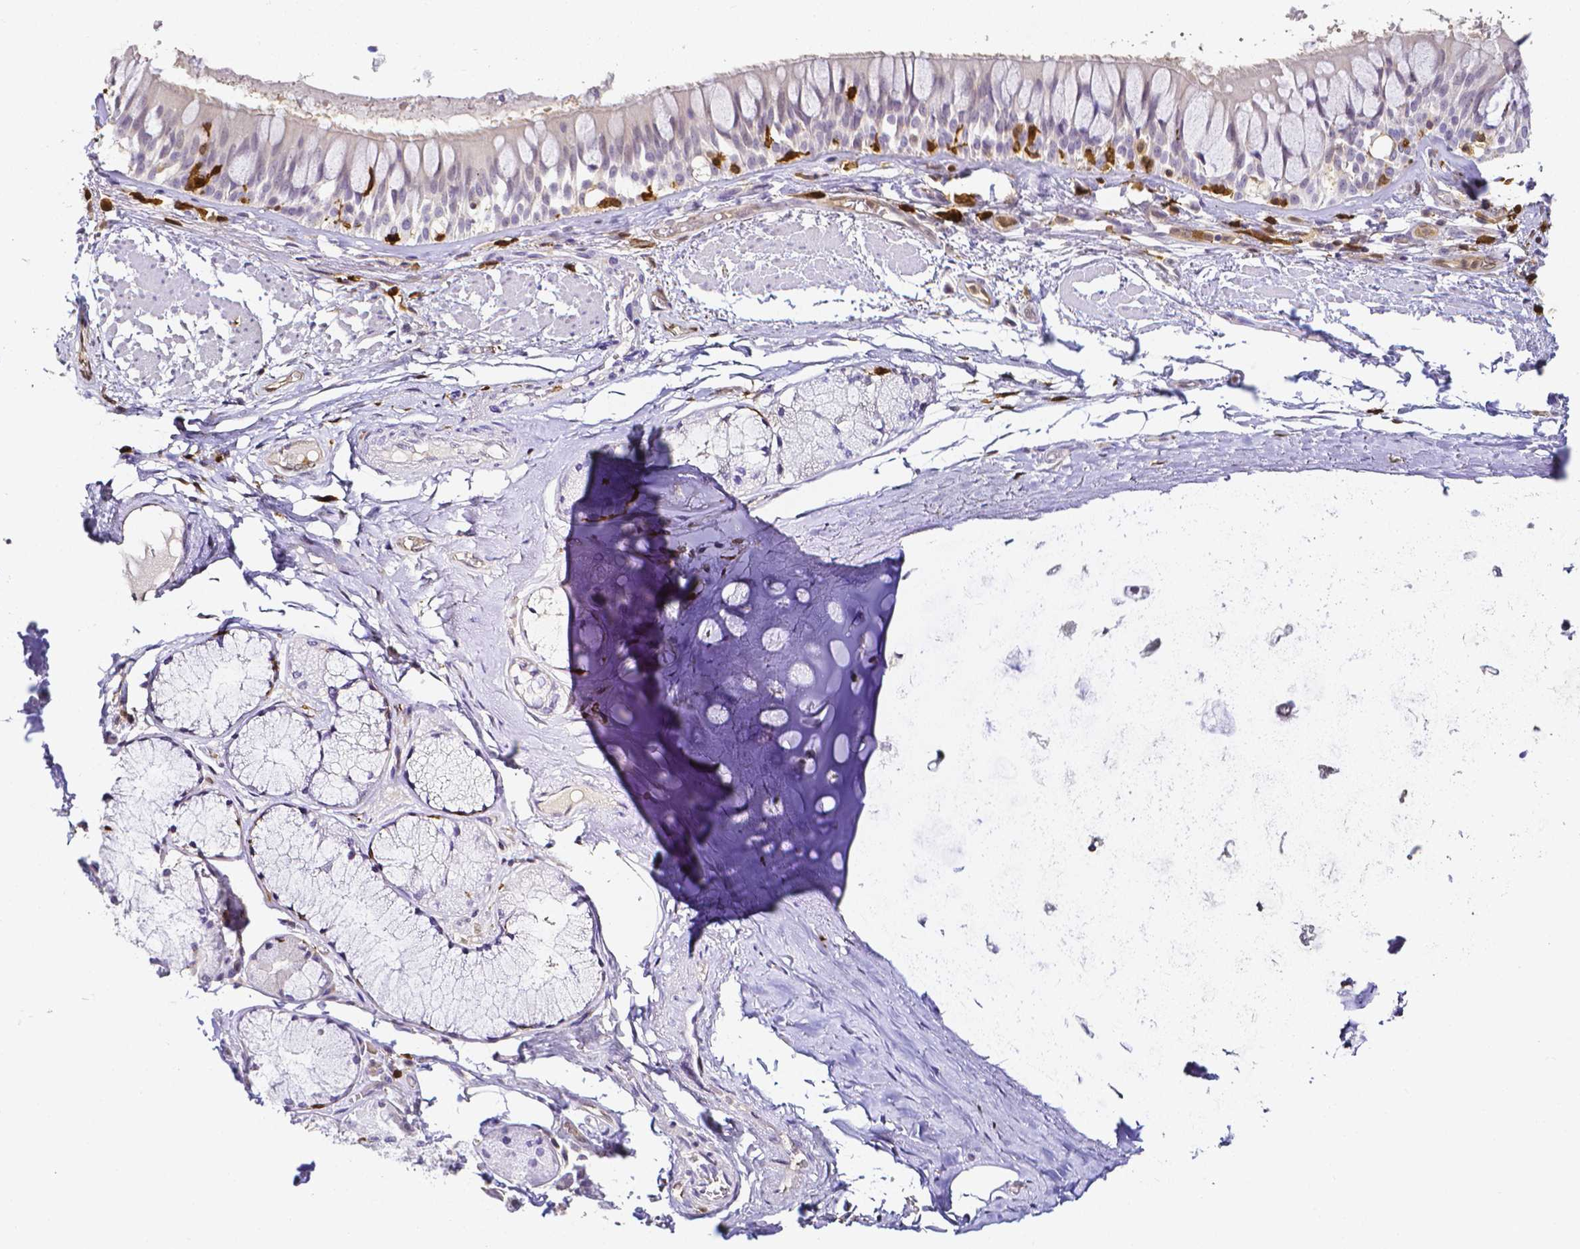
{"staining": {"intensity": "negative", "quantity": "none", "location": "none"}, "tissue": "adipose tissue", "cell_type": "Adipocytes", "image_type": "normal", "snomed": [{"axis": "morphology", "description": "Normal tissue, NOS"}, {"axis": "topography", "description": "Cartilage tissue"}, {"axis": "topography", "description": "Bronchus"}], "caption": "DAB (3,3'-diaminobenzidine) immunohistochemical staining of normal human adipose tissue demonstrates no significant positivity in adipocytes.", "gene": "COTL1", "patient": {"sex": "male", "age": 64}}